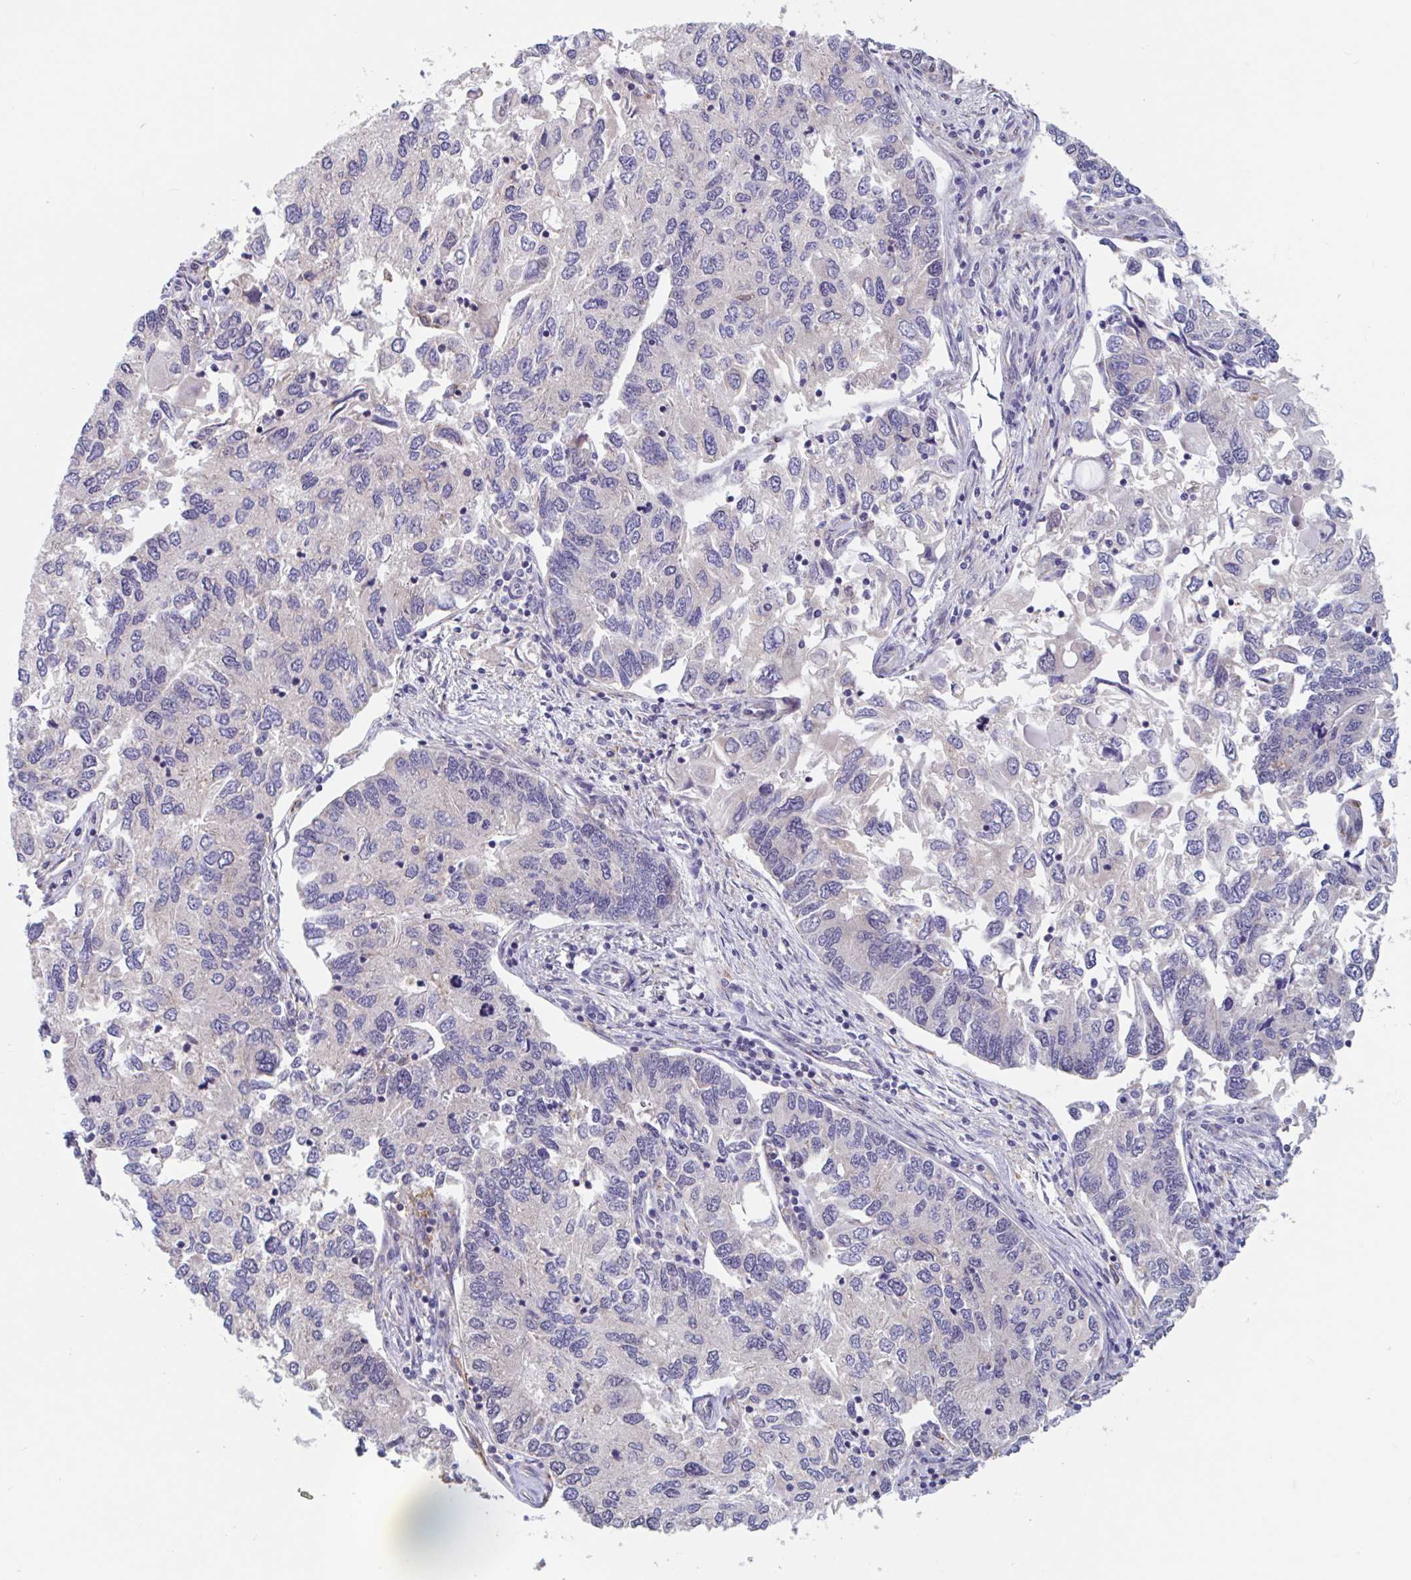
{"staining": {"intensity": "weak", "quantity": "25%-75%", "location": "cytoplasmic/membranous"}, "tissue": "endometrial cancer", "cell_type": "Tumor cells", "image_type": "cancer", "snomed": [{"axis": "morphology", "description": "Carcinoma, NOS"}, {"axis": "topography", "description": "Uterus"}], "caption": "Protein staining of endometrial cancer tissue exhibits weak cytoplasmic/membranous expression in about 25%-75% of tumor cells.", "gene": "SNX8", "patient": {"sex": "female", "age": 76}}